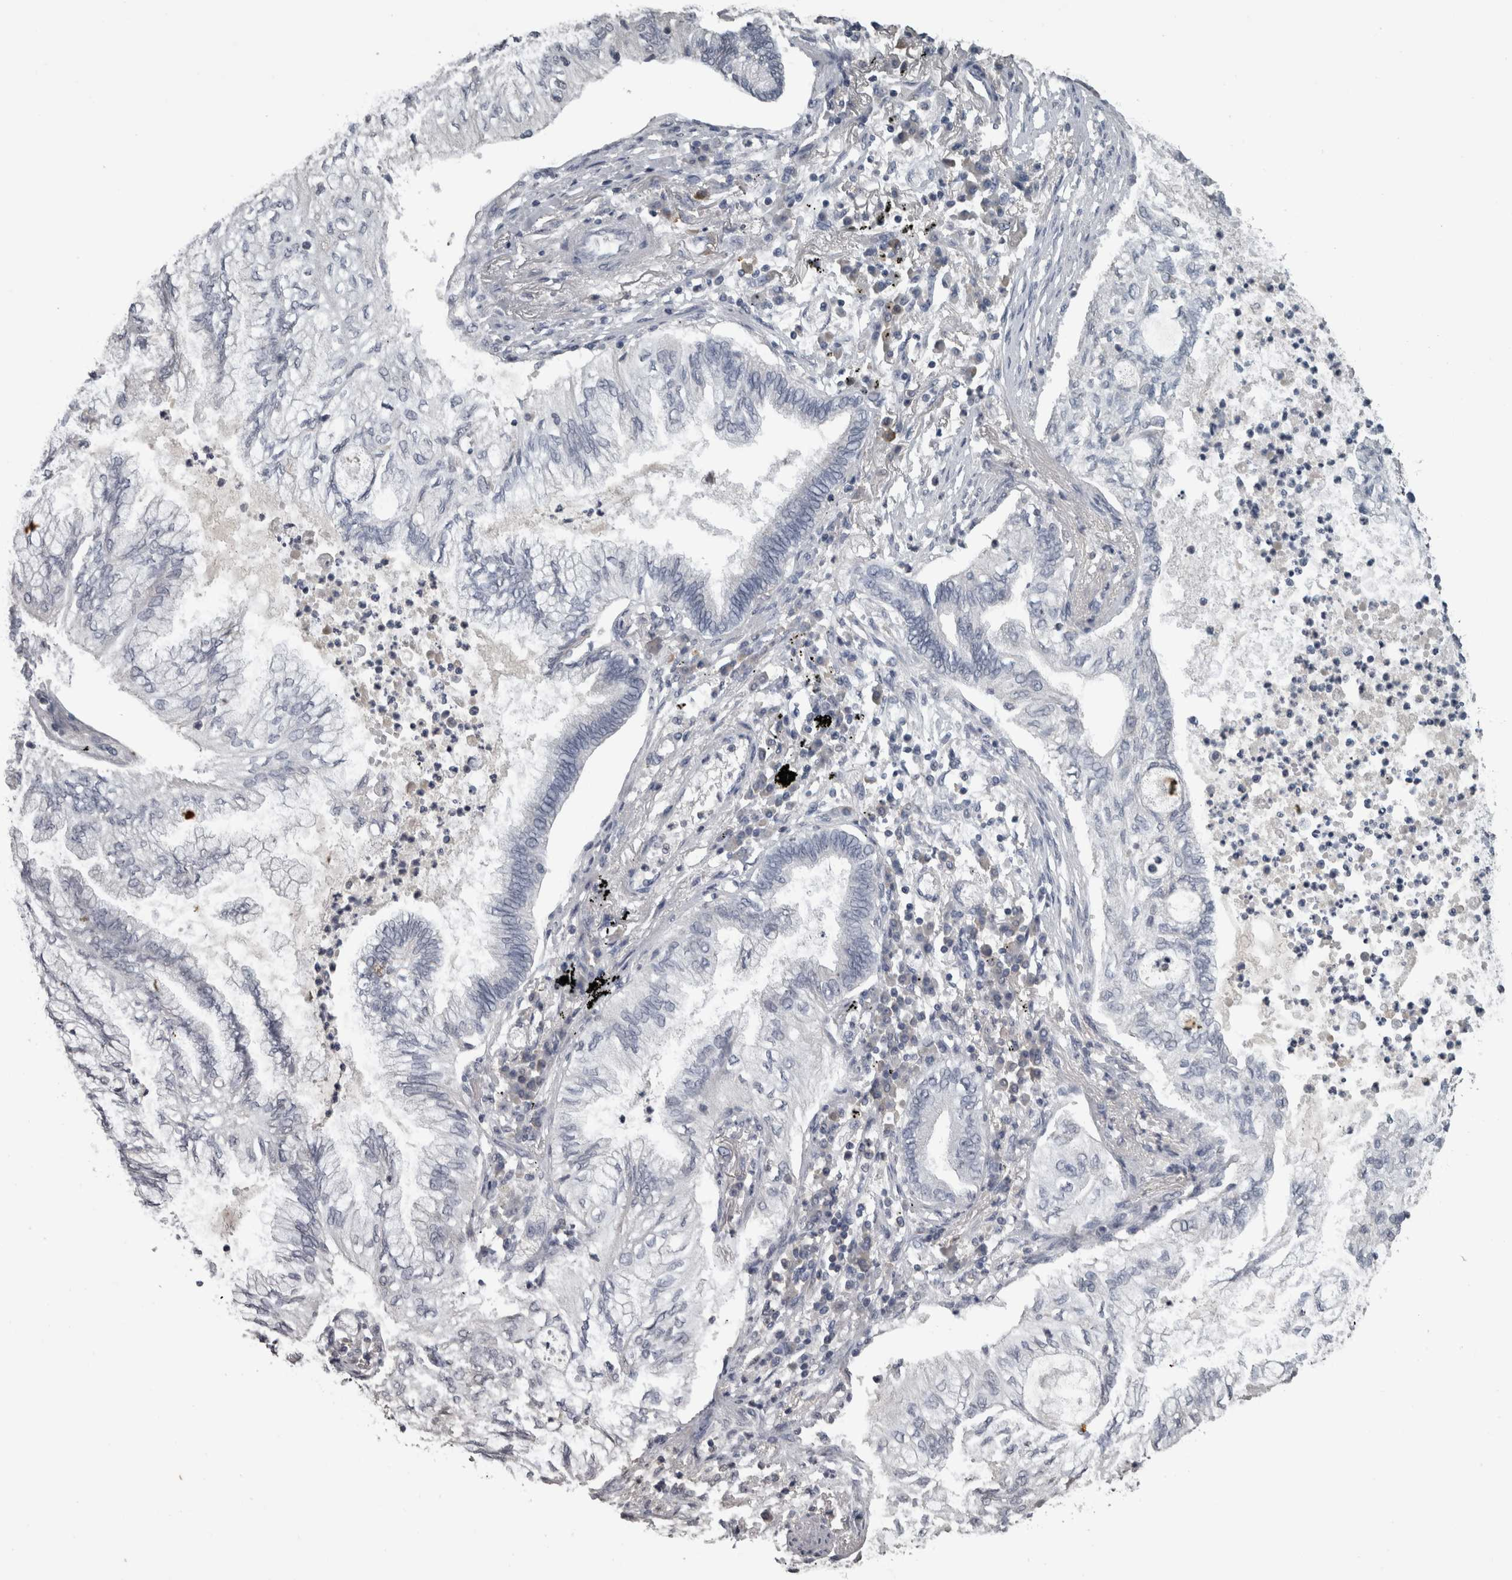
{"staining": {"intensity": "negative", "quantity": "none", "location": "none"}, "tissue": "lung cancer", "cell_type": "Tumor cells", "image_type": "cancer", "snomed": [{"axis": "morphology", "description": "Normal tissue, NOS"}, {"axis": "morphology", "description": "Adenocarcinoma, NOS"}, {"axis": "topography", "description": "Bronchus"}, {"axis": "topography", "description": "Lung"}], "caption": "Immunohistochemistry (IHC) micrograph of lung cancer (adenocarcinoma) stained for a protein (brown), which displays no positivity in tumor cells. (Stains: DAB IHC with hematoxylin counter stain, Microscopy: brightfield microscopy at high magnification).", "gene": "PIK3AP1", "patient": {"sex": "female", "age": 70}}